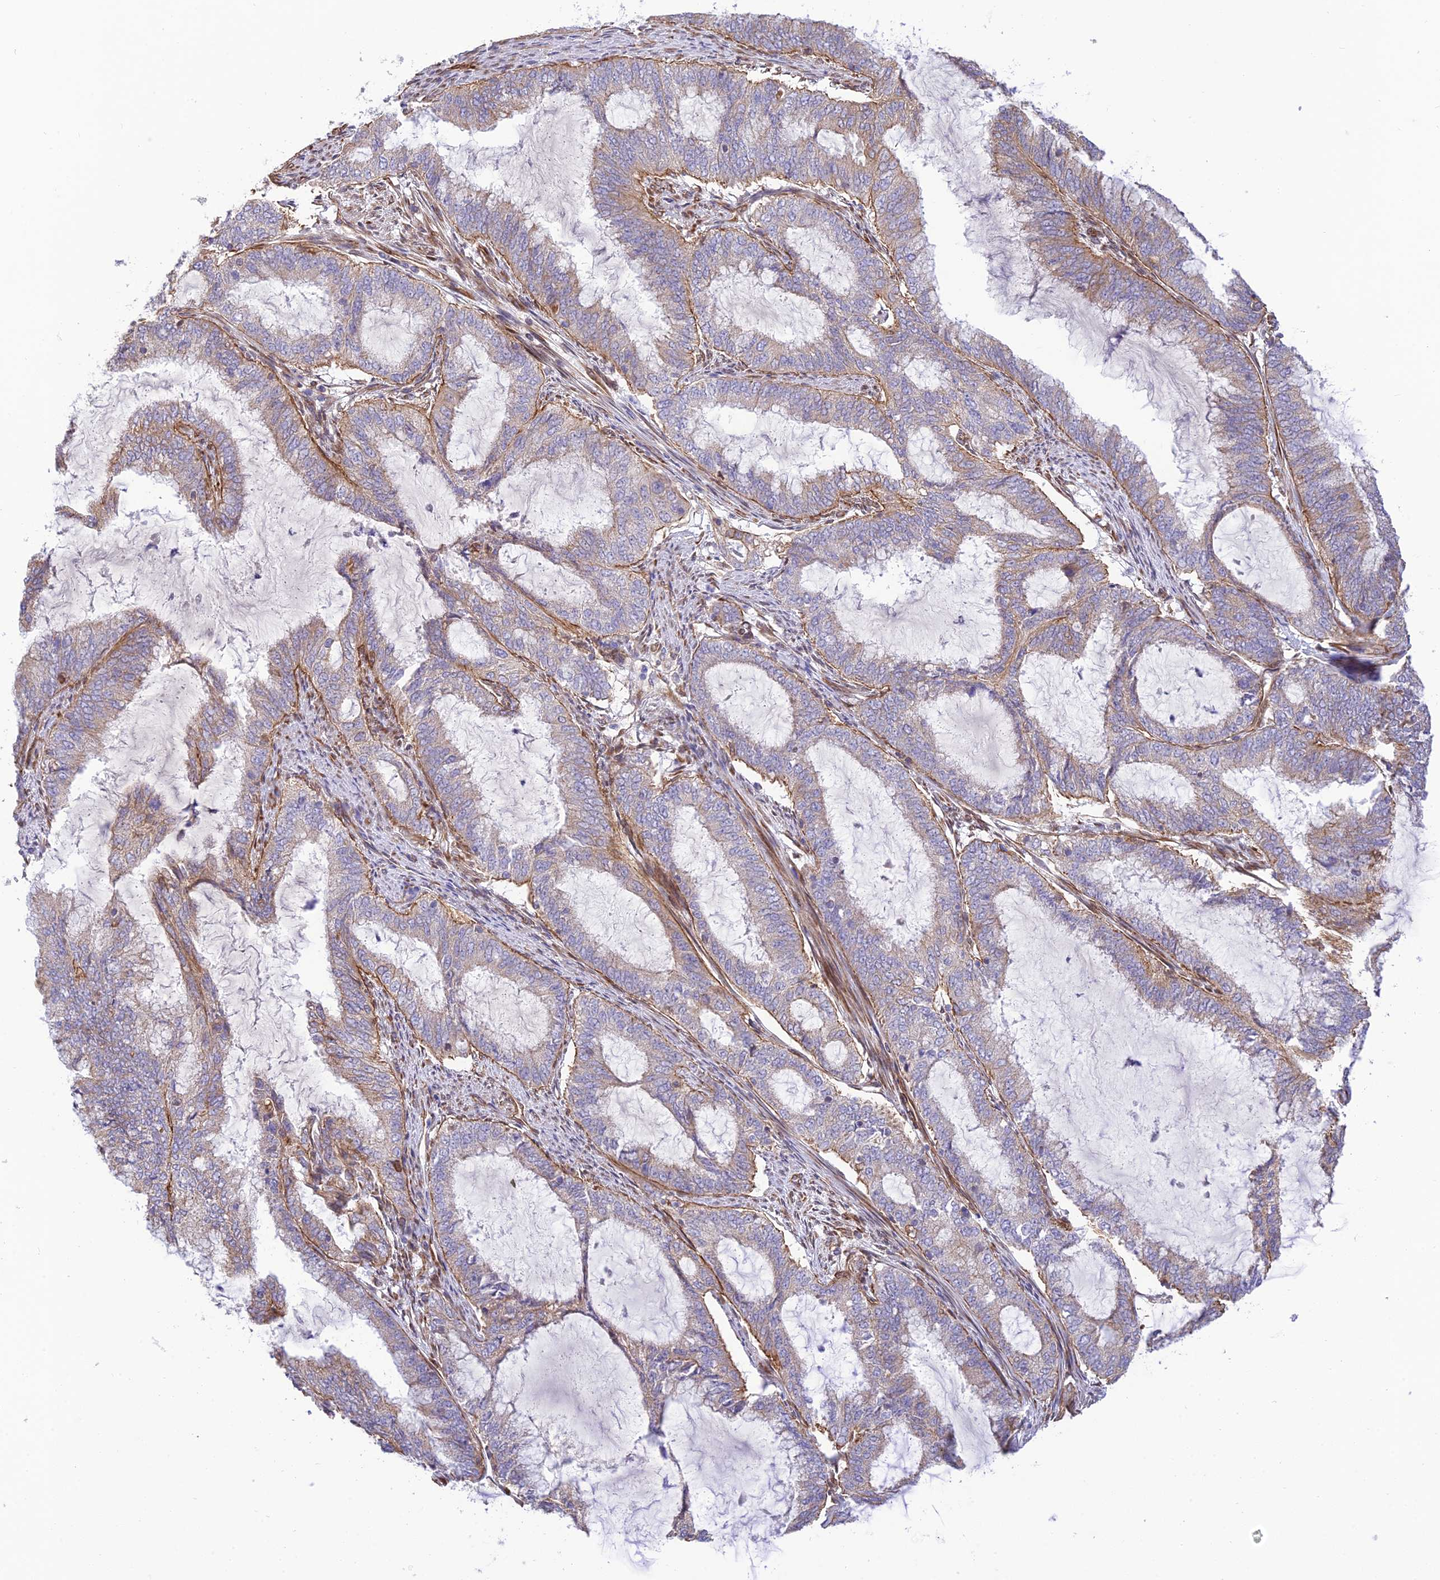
{"staining": {"intensity": "weak", "quantity": "<25%", "location": "cytoplasmic/membranous"}, "tissue": "endometrial cancer", "cell_type": "Tumor cells", "image_type": "cancer", "snomed": [{"axis": "morphology", "description": "Adenocarcinoma, NOS"}, {"axis": "topography", "description": "Endometrium"}], "caption": "Tumor cells are negative for protein expression in human endometrial adenocarcinoma.", "gene": "EXOC3L4", "patient": {"sex": "female", "age": 51}}